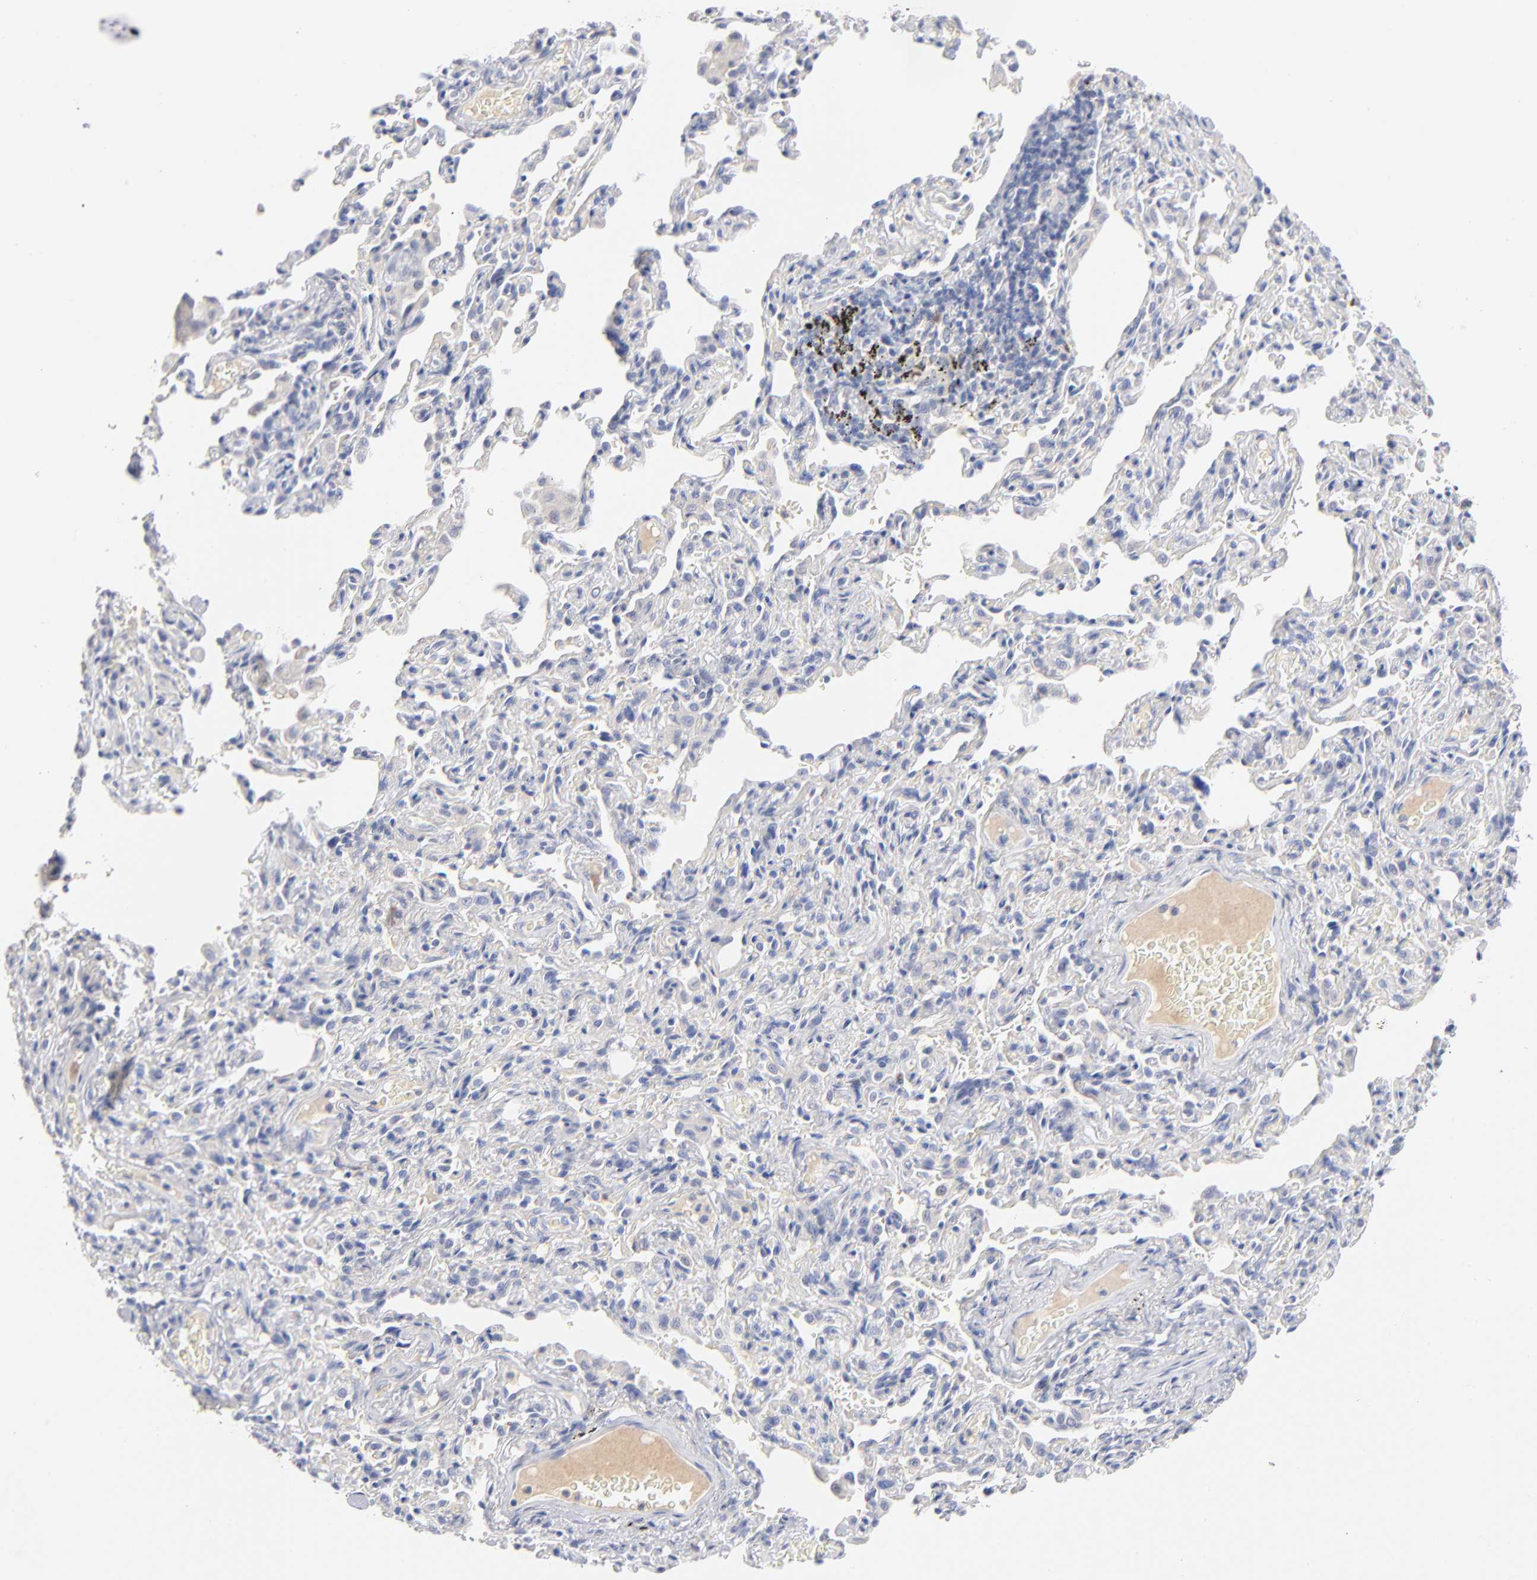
{"staining": {"intensity": "negative", "quantity": "none", "location": "none"}, "tissue": "bronchus", "cell_type": "Respiratory epithelial cells", "image_type": "normal", "snomed": [{"axis": "morphology", "description": "Normal tissue, NOS"}, {"axis": "topography", "description": "Lung"}], "caption": "High power microscopy image of an immunohistochemistry micrograph of benign bronchus, revealing no significant positivity in respiratory epithelial cells.", "gene": "F12", "patient": {"sex": "male", "age": 64}}